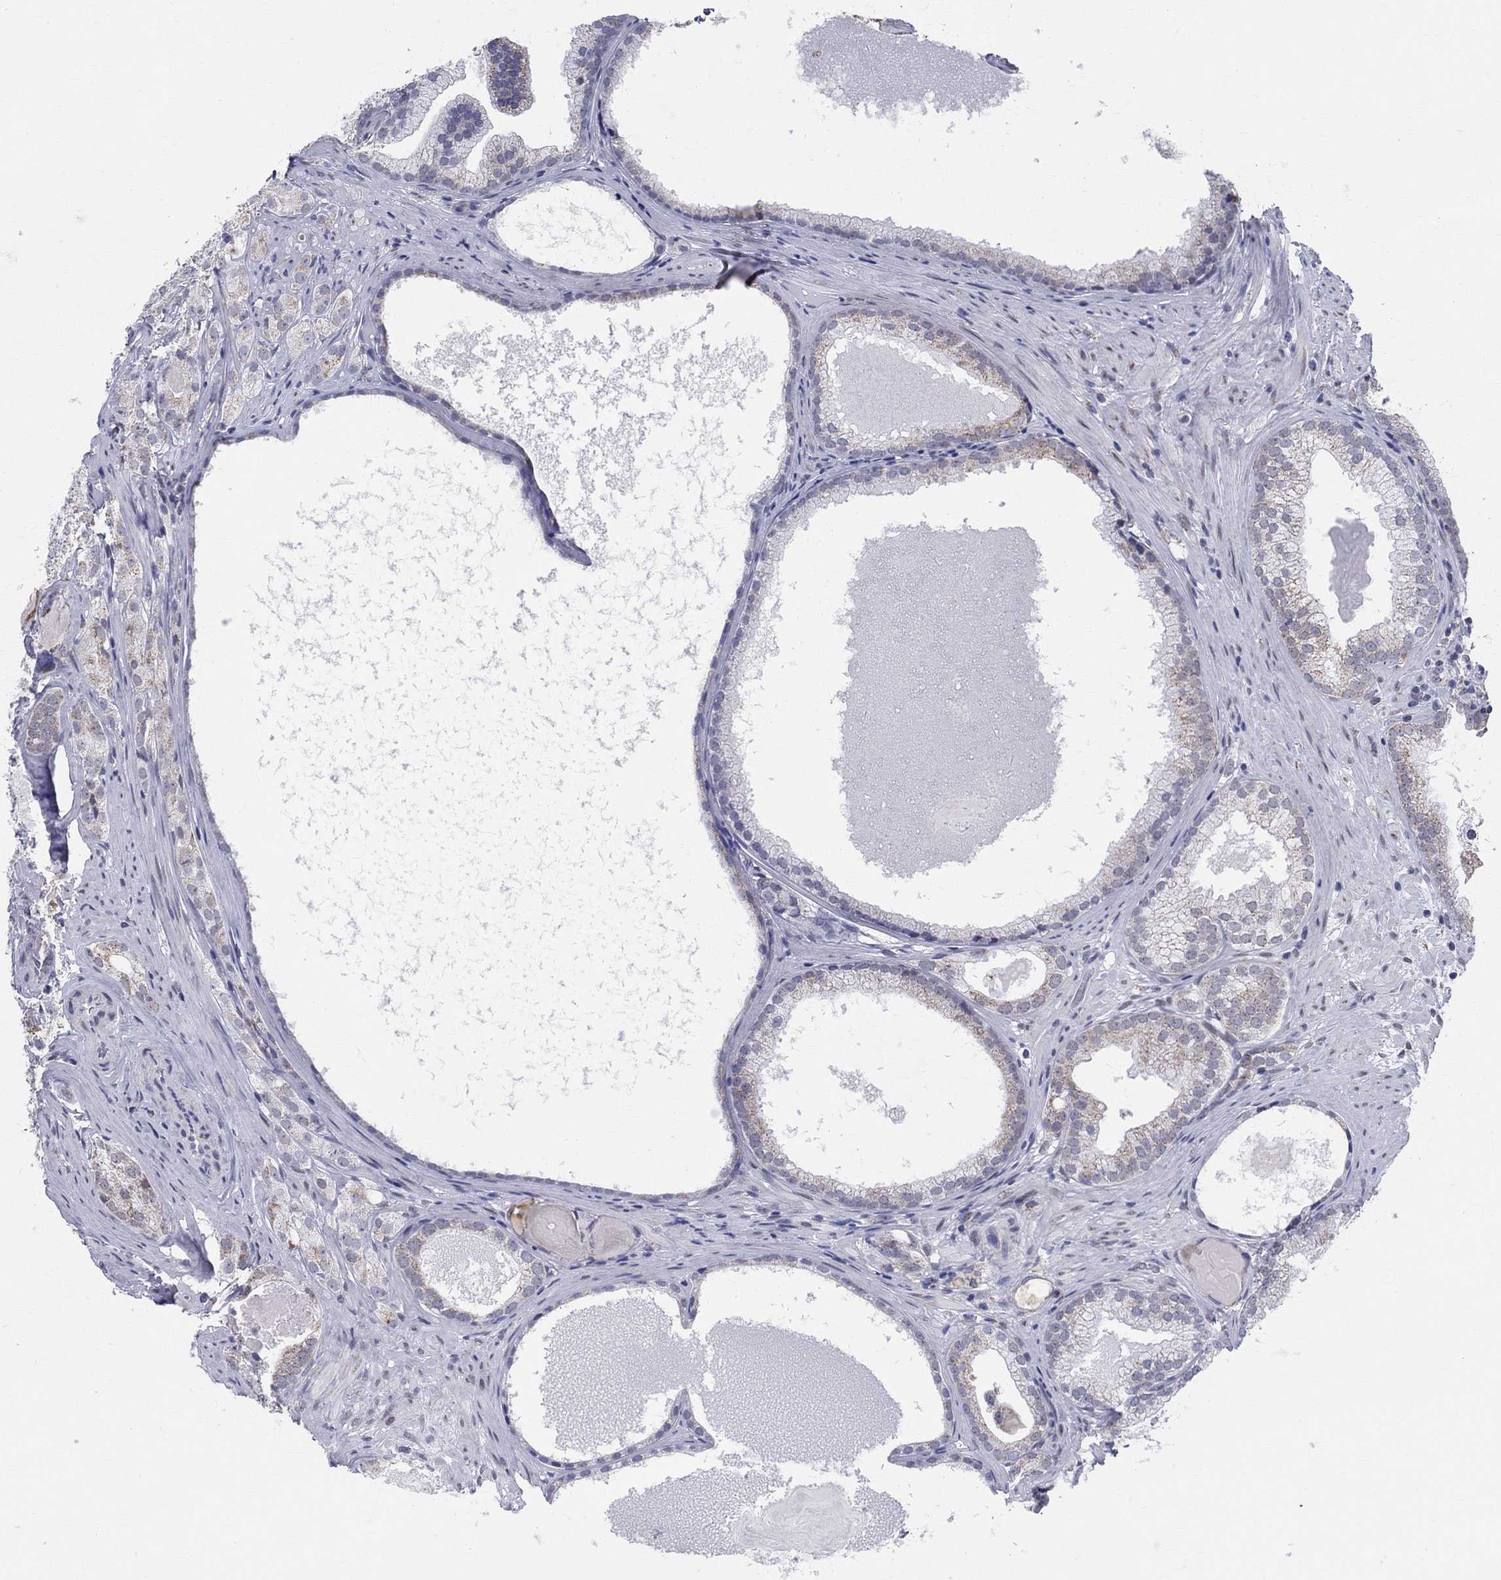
{"staining": {"intensity": "weak", "quantity": "25%-75%", "location": "cytoplasmic/membranous"}, "tissue": "prostate cancer", "cell_type": "Tumor cells", "image_type": "cancer", "snomed": [{"axis": "morphology", "description": "Adenocarcinoma, High grade"}, {"axis": "topography", "description": "Prostate and seminal vesicle, NOS"}], "caption": "Protein analysis of prostate cancer (high-grade adenocarcinoma) tissue reveals weak cytoplasmic/membranous expression in approximately 25%-75% of tumor cells. (Stains: DAB in brown, nuclei in blue, Microscopy: brightfield microscopy at high magnification).", "gene": "KISS1R", "patient": {"sex": "male", "age": 62}}